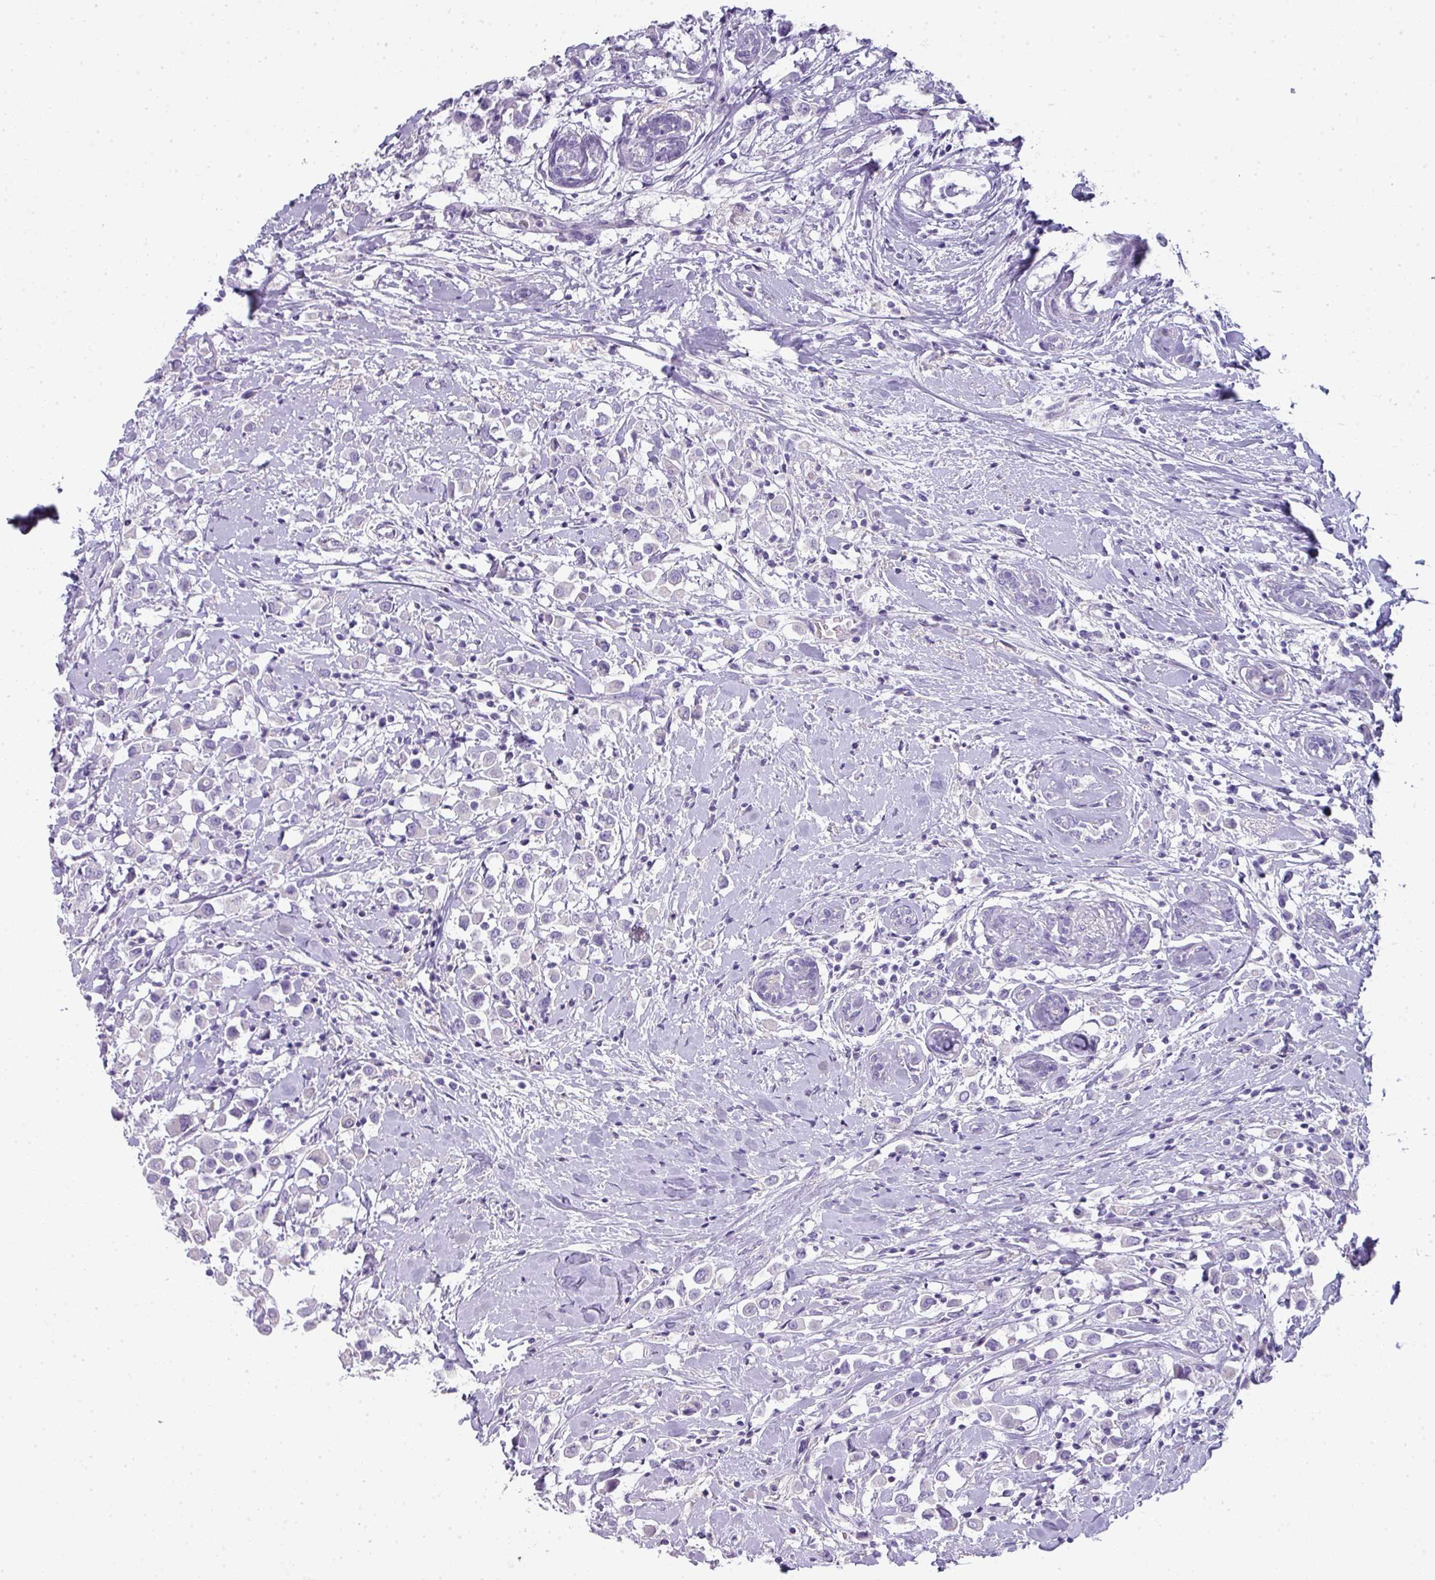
{"staining": {"intensity": "negative", "quantity": "none", "location": "none"}, "tissue": "breast cancer", "cell_type": "Tumor cells", "image_type": "cancer", "snomed": [{"axis": "morphology", "description": "Duct carcinoma"}, {"axis": "topography", "description": "Breast"}], "caption": "DAB immunohistochemical staining of human breast cancer exhibits no significant staining in tumor cells.", "gene": "GLI4", "patient": {"sex": "female", "age": 87}}